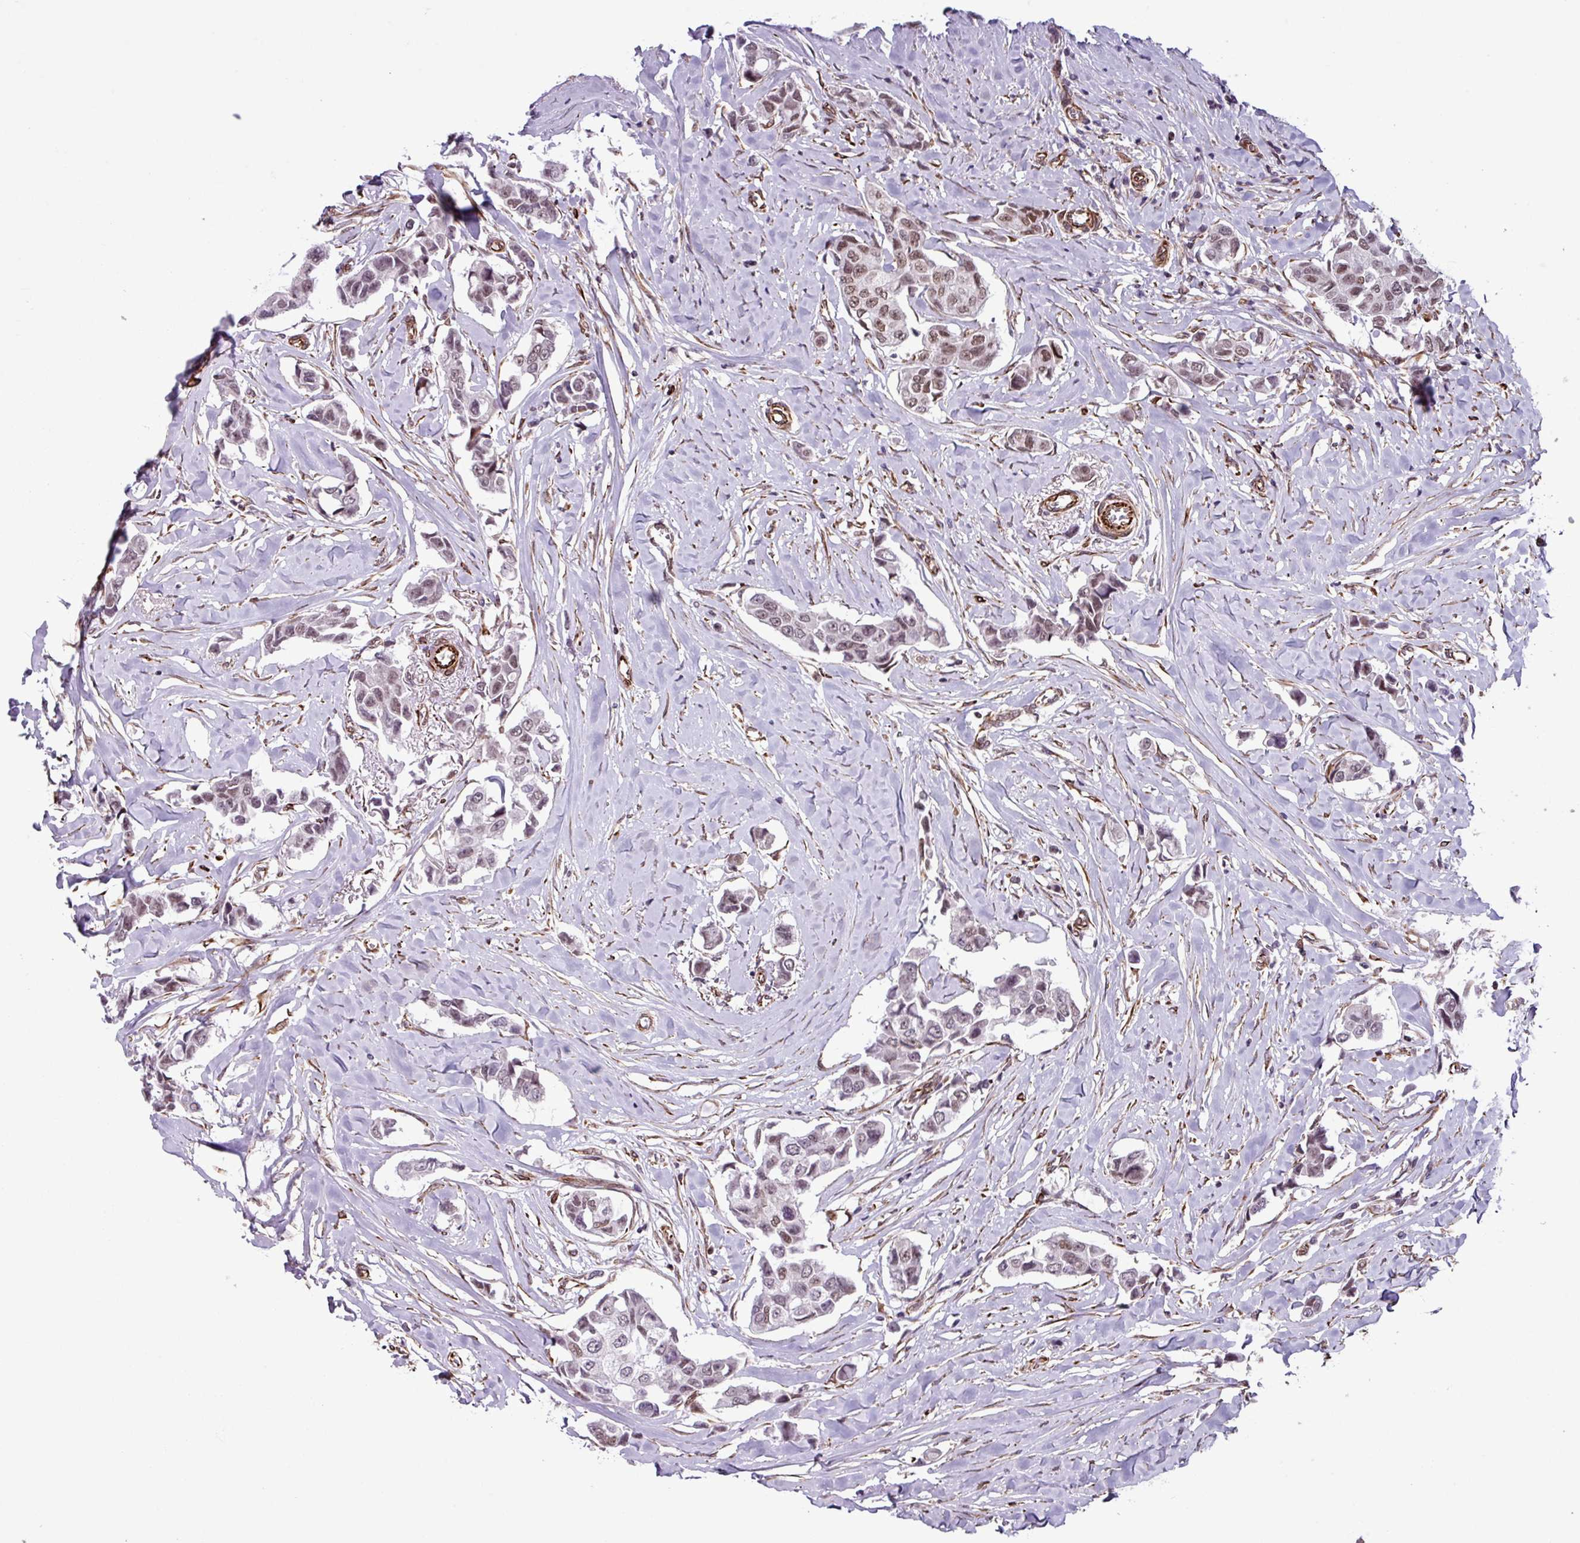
{"staining": {"intensity": "moderate", "quantity": ">75%", "location": "nuclear"}, "tissue": "breast cancer", "cell_type": "Tumor cells", "image_type": "cancer", "snomed": [{"axis": "morphology", "description": "Duct carcinoma"}, {"axis": "topography", "description": "Breast"}], "caption": "Brown immunohistochemical staining in breast infiltrating ductal carcinoma displays moderate nuclear expression in approximately >75% of tumor cells.", "gene": "CHD3", "patient": {"sex": "female", "age": 80}}